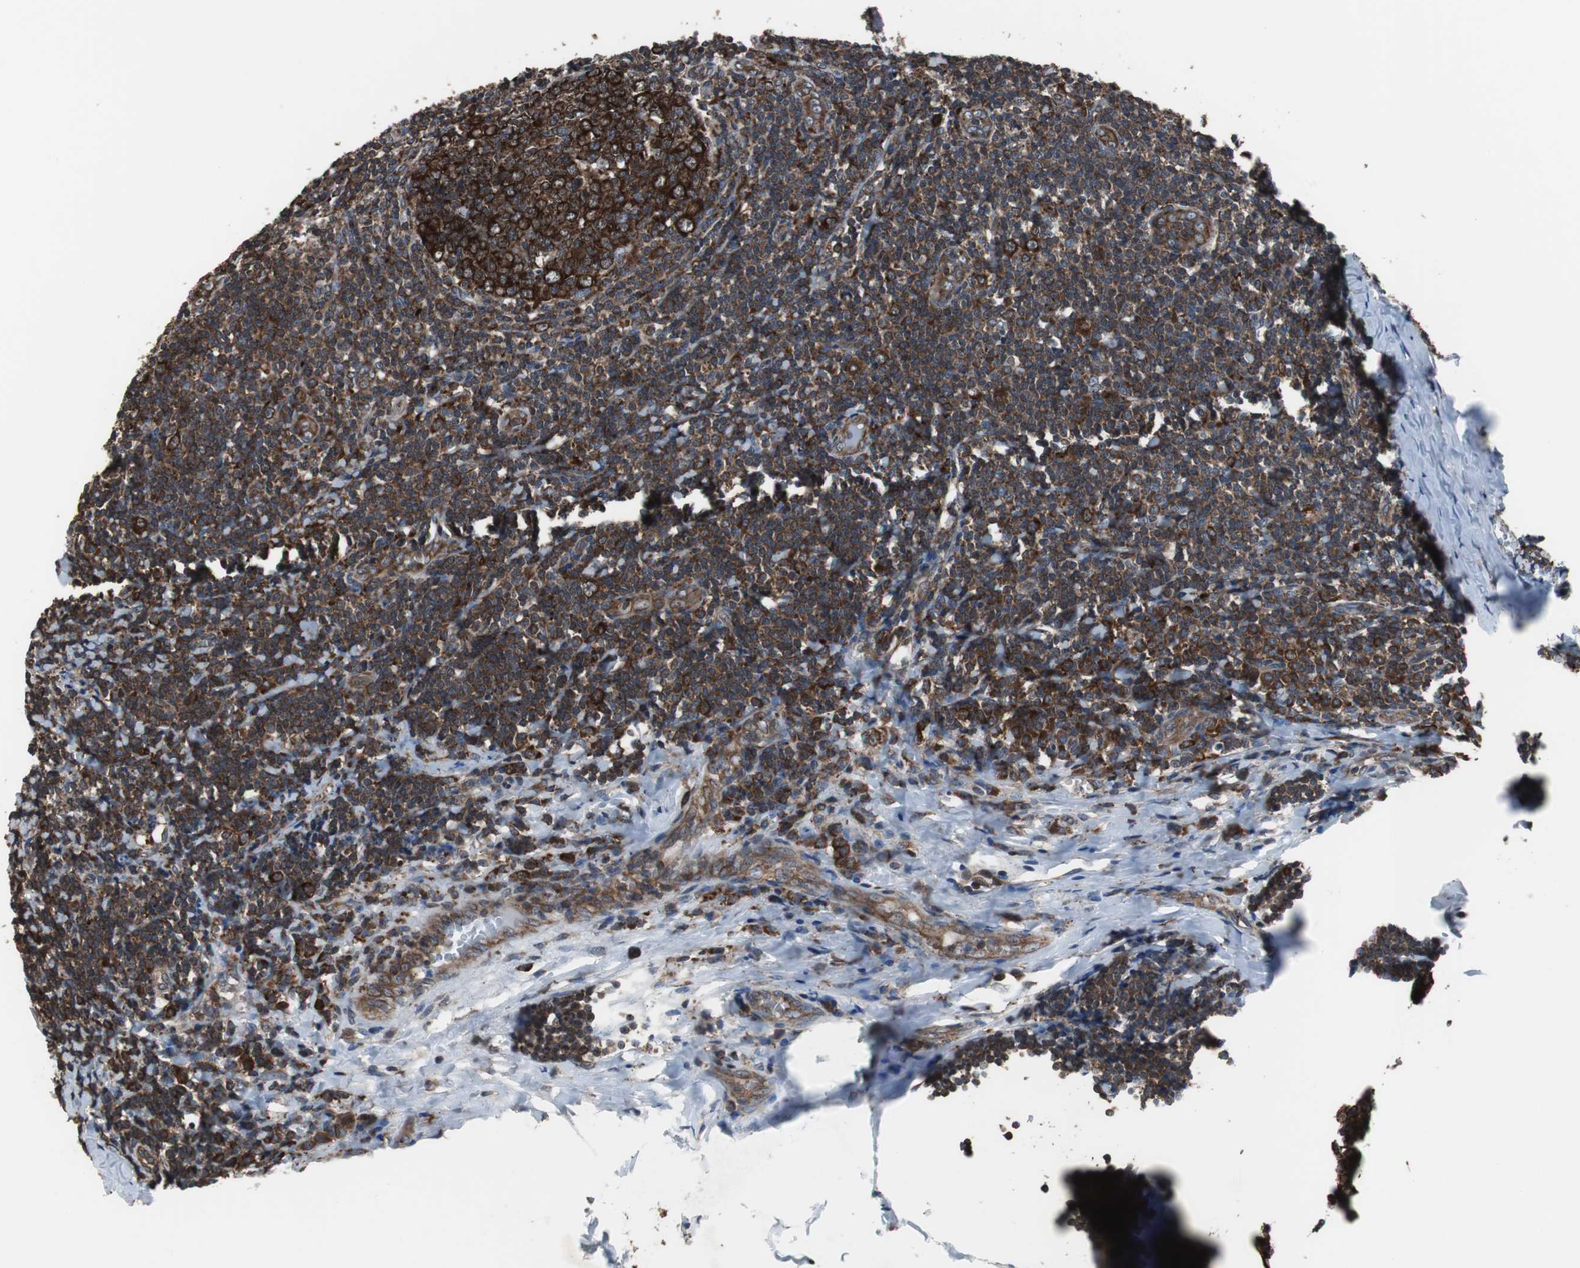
{"staining": {"intensity": "strong", "quantity": ">75%", "location": "cytoplasmic/membranous"}, "tissue": "tonsil", "cell_type": "Germinal center cells", "image_type": "normal", "snomed": [{"axis": "morphology", "description": "Normal tissue, NOS"}, {"axis": "topography", "description": "Tonsil"}], "caption": "Brown immunohistochemical staining in unremarkable human tonsil reveals strong cytoplasmic/membranous positivity in about >75% of germinal center cells. Ihc stains the protein of interest in brown and the nuclei are stained blue.", "gene": "USP10", "patient": {"sex": "male", "age": 31}}